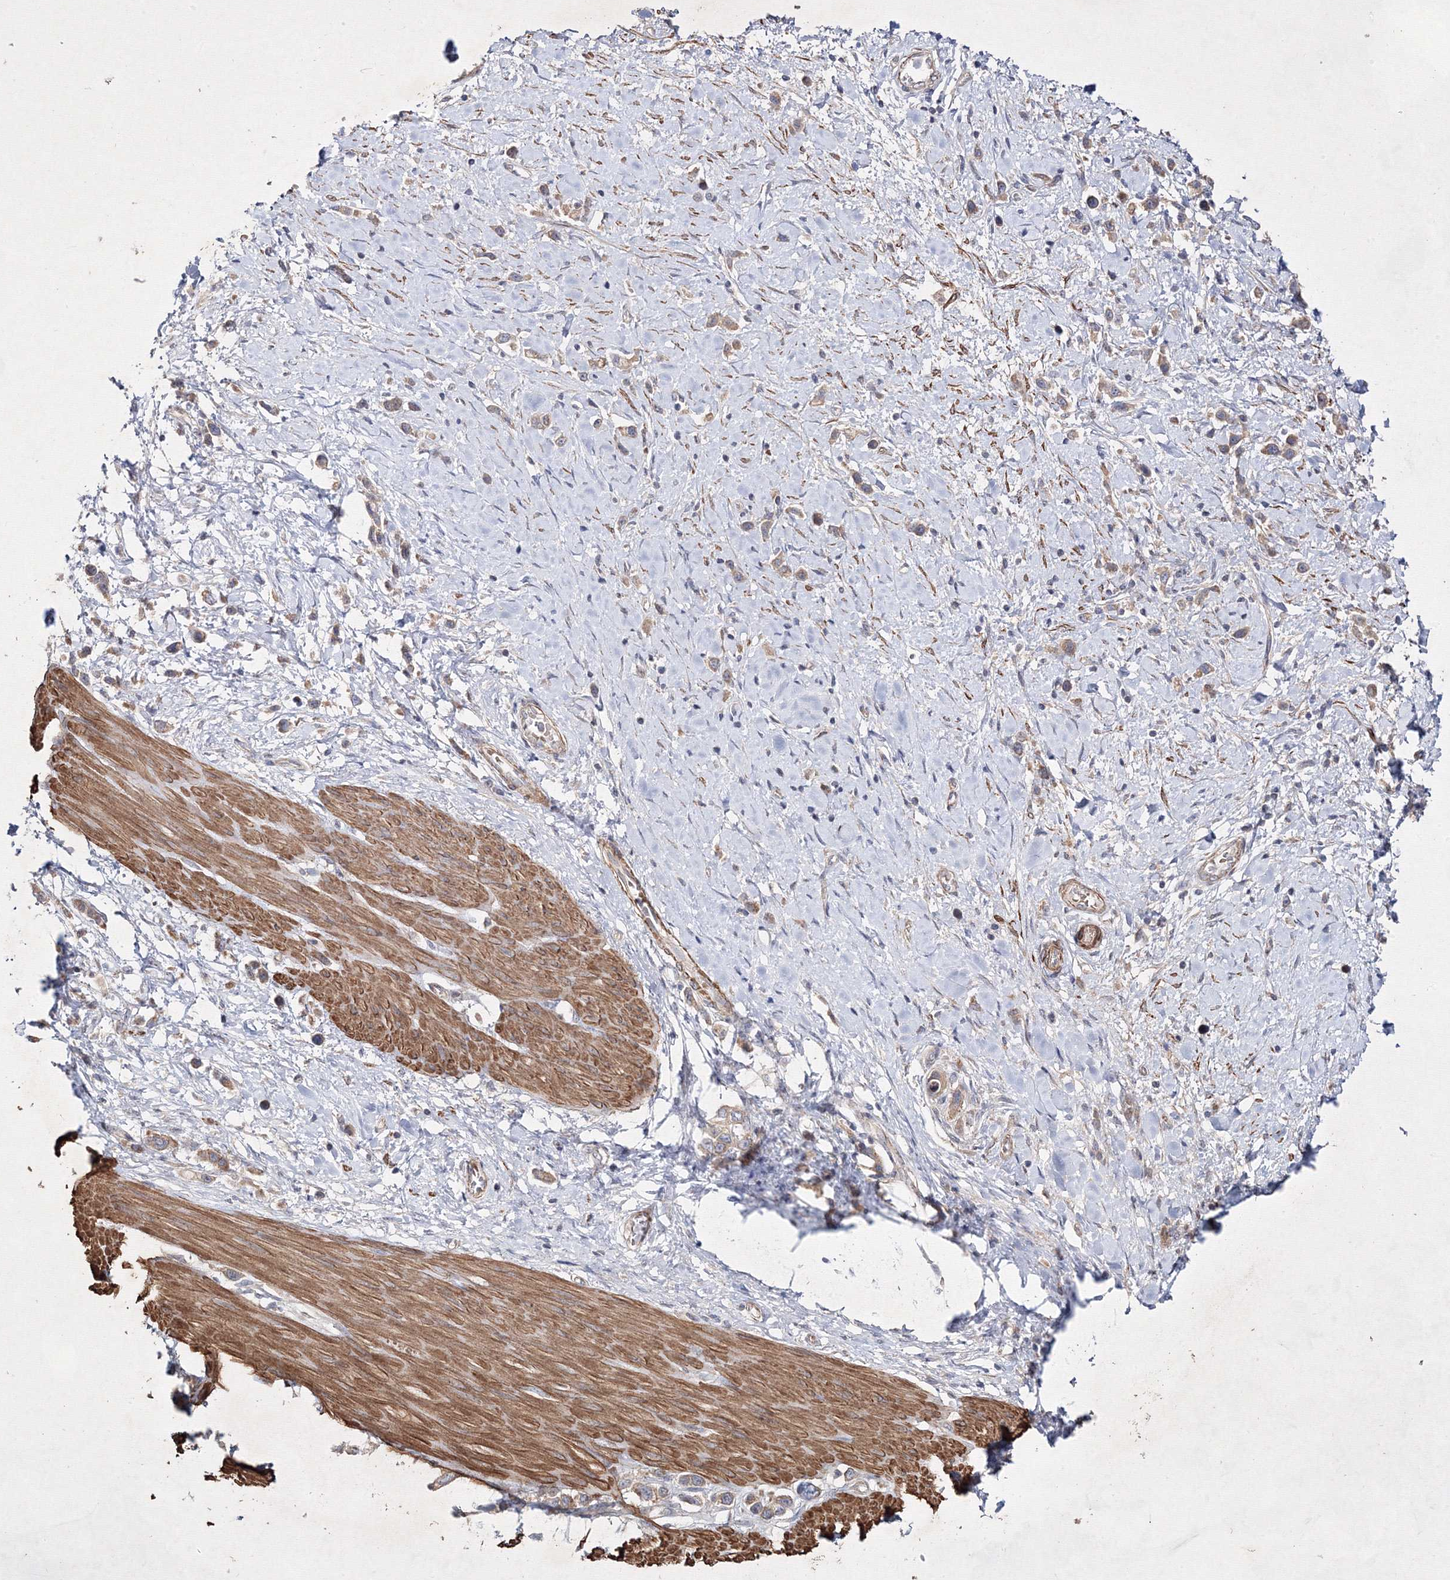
{"staining": {"intensity": "weak", "quantity": ">75%", "location": "cytoplasmic/membranous"}, "tissue": "stomach cancer", "cell_type": "Tumor cells", "image_type": "cancer", "snomed": [{"axis": "morphology", "description": "Adenocarcinoma, NOS"}, {"axis": "topography", "description": "Stomach"}], "caption": "Protein expression analysis of human stomach cancer reveals weak cytoplasmic/membranous staining in about >75% of tumor cells.", "gene": "GFM1", "patient": {"sex": "female", "age": 65}}